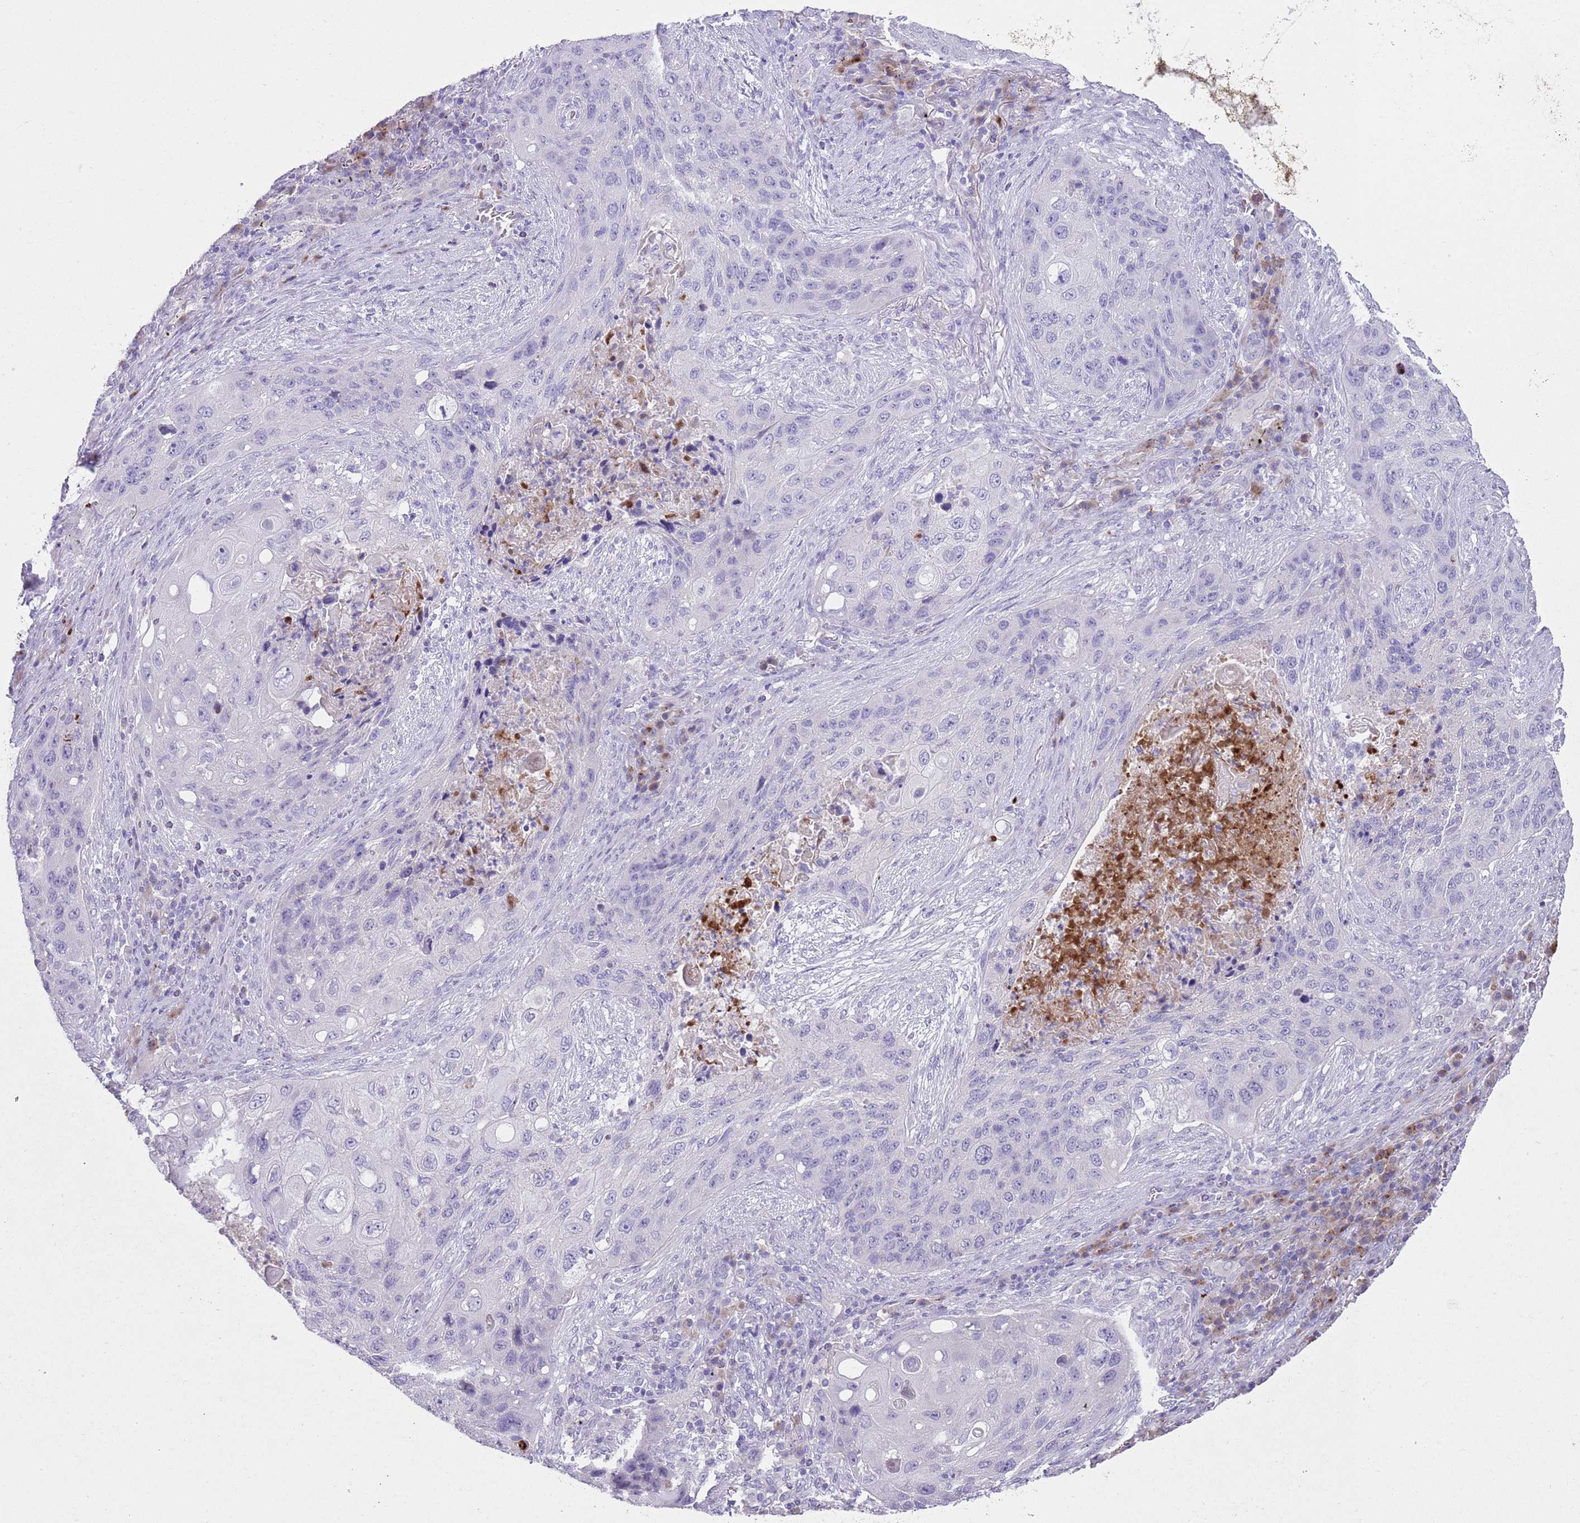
{"staining": {"intensity": "negative", "quantity": "none", "location": "none"}, "tissue": "lung cancer", "cell_type": "Tumor cells", "image_type": "cancer", "snomed": [{"axis": "morphology", "description": "Squamous cell carcinoma, NOS"}, {"axis": "topography", "description": "Lung"}], "caption": "The micrograph reveals no significant expression in tumor cells of lung squamous cell carcinoma. Nuclei are stained in blue.", "gene": "CLEC2A", "patient": {"sex": "female", "age": 63}}